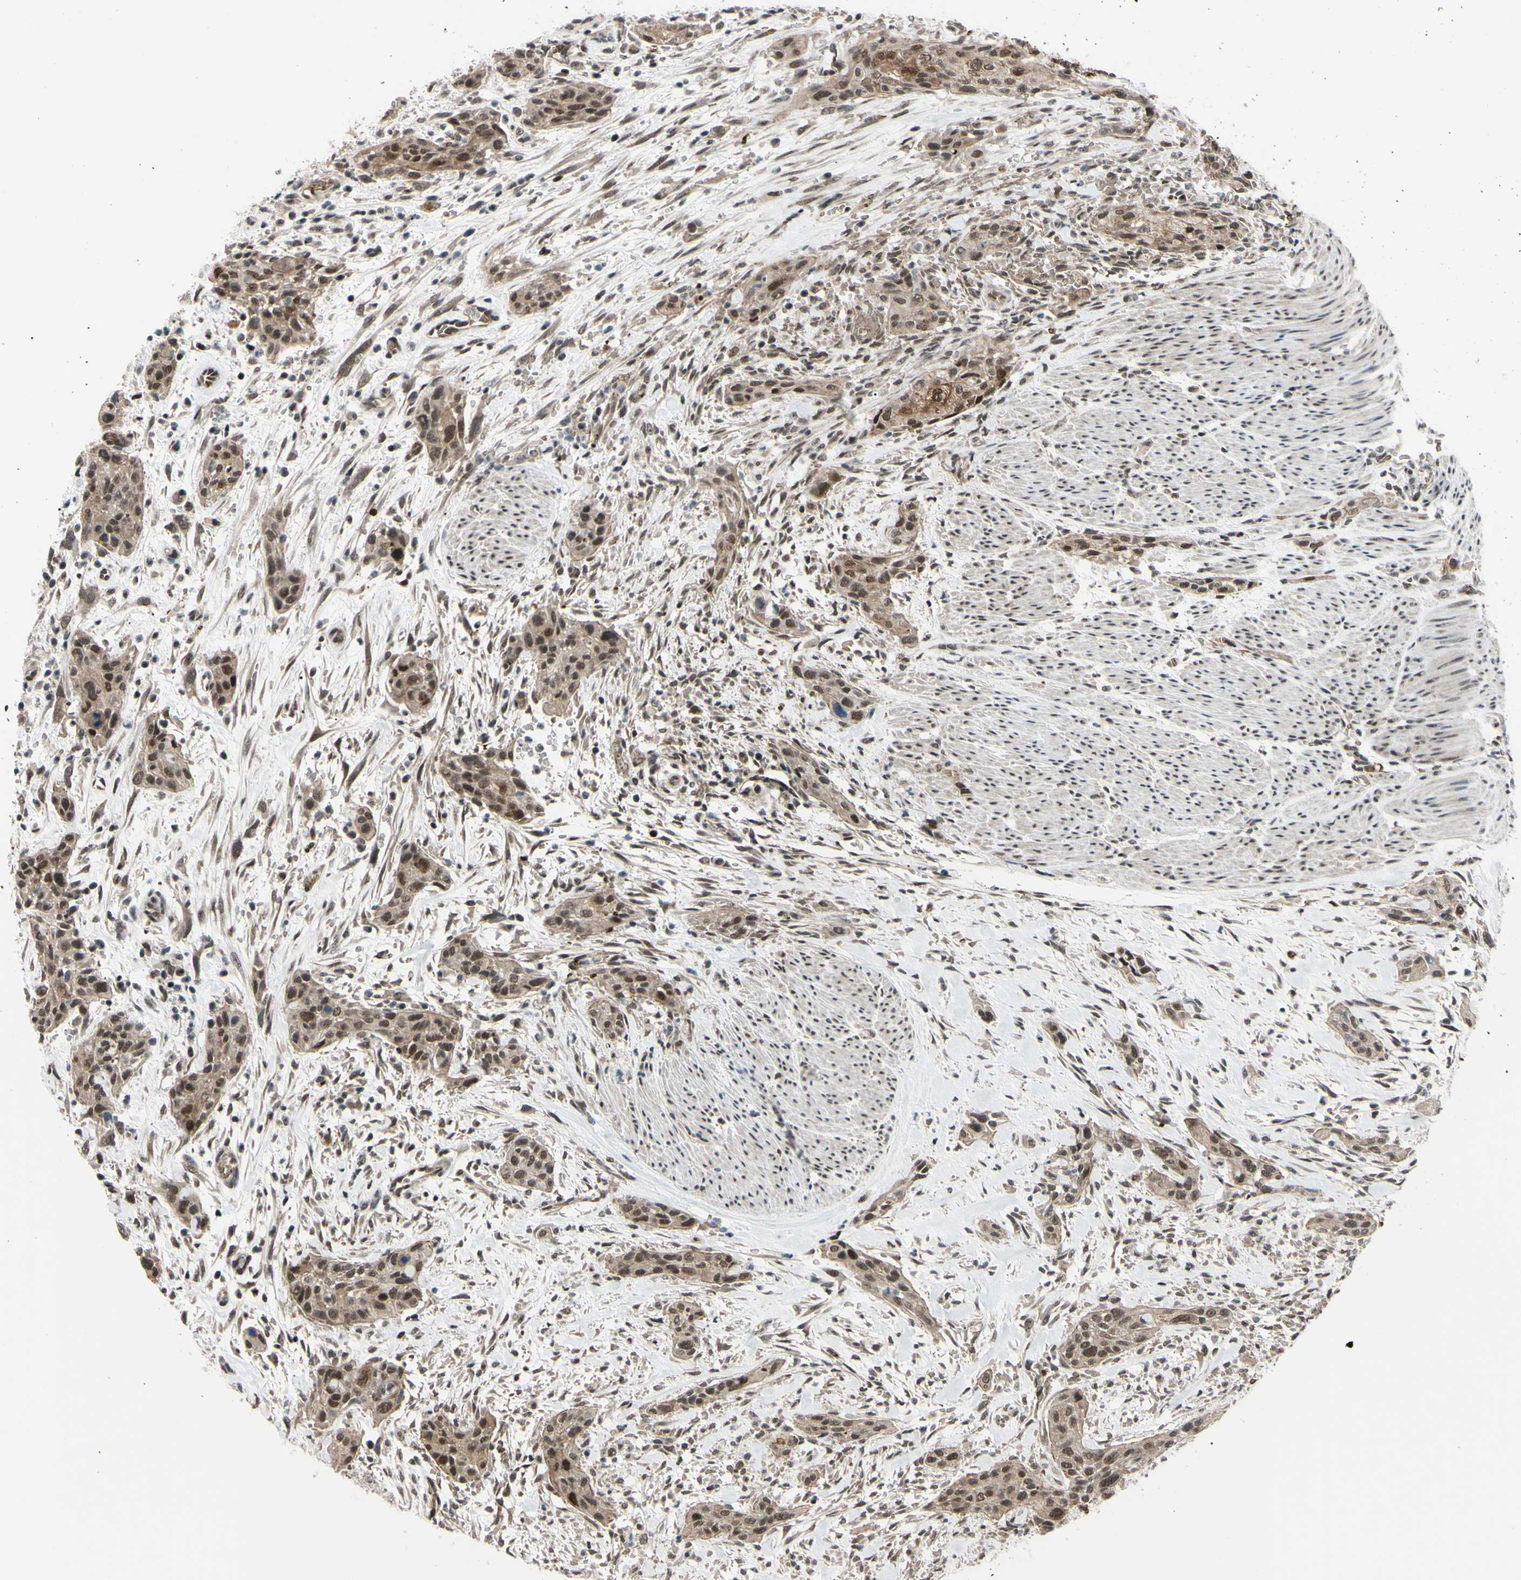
{"staining": {"intensity": "moderate", "quantity": ">75%", "location": "cytoplasmic/membranous,nuclear"}, "tissue": "urothelial cancer", "cell_type": "Tumor cells", "image_type": "cancer", "snomed": [{"axis": "morphology", "description": "Urothelial carcinoma, High grade"}, {"axis": "topography", "description": "Urinary bladder"}], "caption": "There is medium levels of moderate cytoplasmic/membranous and nuclear positivity in tumor cells of urothelial cancer, as demonstrated by immunohistochemical staining (brown color).", "gene": "THAP12", "patient": {"sex": "male", "age": 35}}